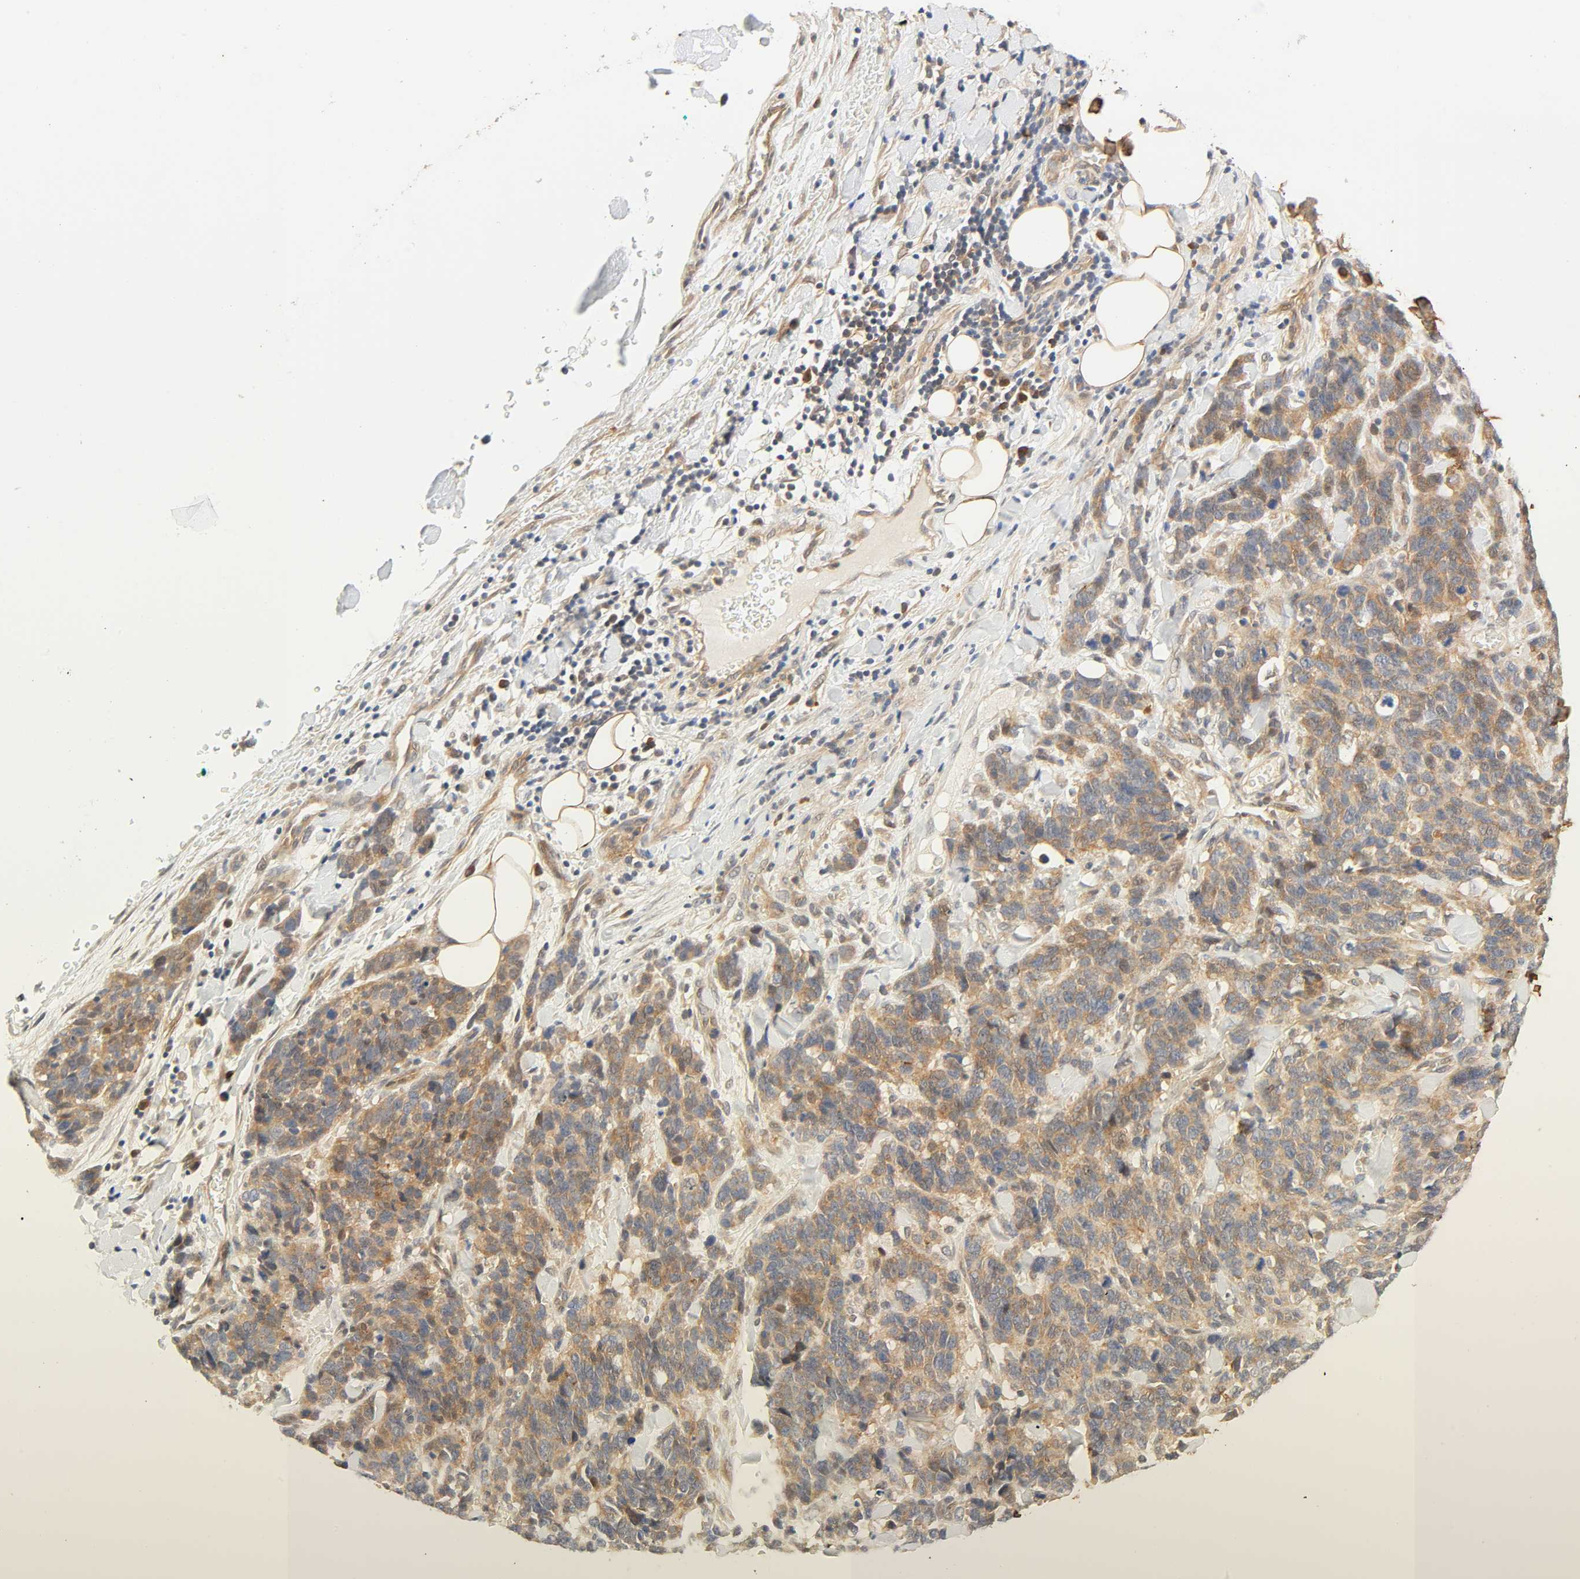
{"staining": {"intensity": "moderate", "quantity": ">75%", "location": "cytoplasmic/membranous"}, "tissue": "lung cancer", "cell_type": "Tumor cells", "image_type": "cancer", "snomed": [{"axis": "morphology", "description": "Neoplasm, malignant, NOS"}, {"axis": "topography", "description": "Lung"}], "caption": "An IHC micrograph of tumor tissue is shown. Protein staining in brown highlights moderate cytoplasmic/membranous positivity in lung malignant neoplasm within tumor cells.", "gene": "CACNA1G", "patient": {"sex": "female", "age": 58}}